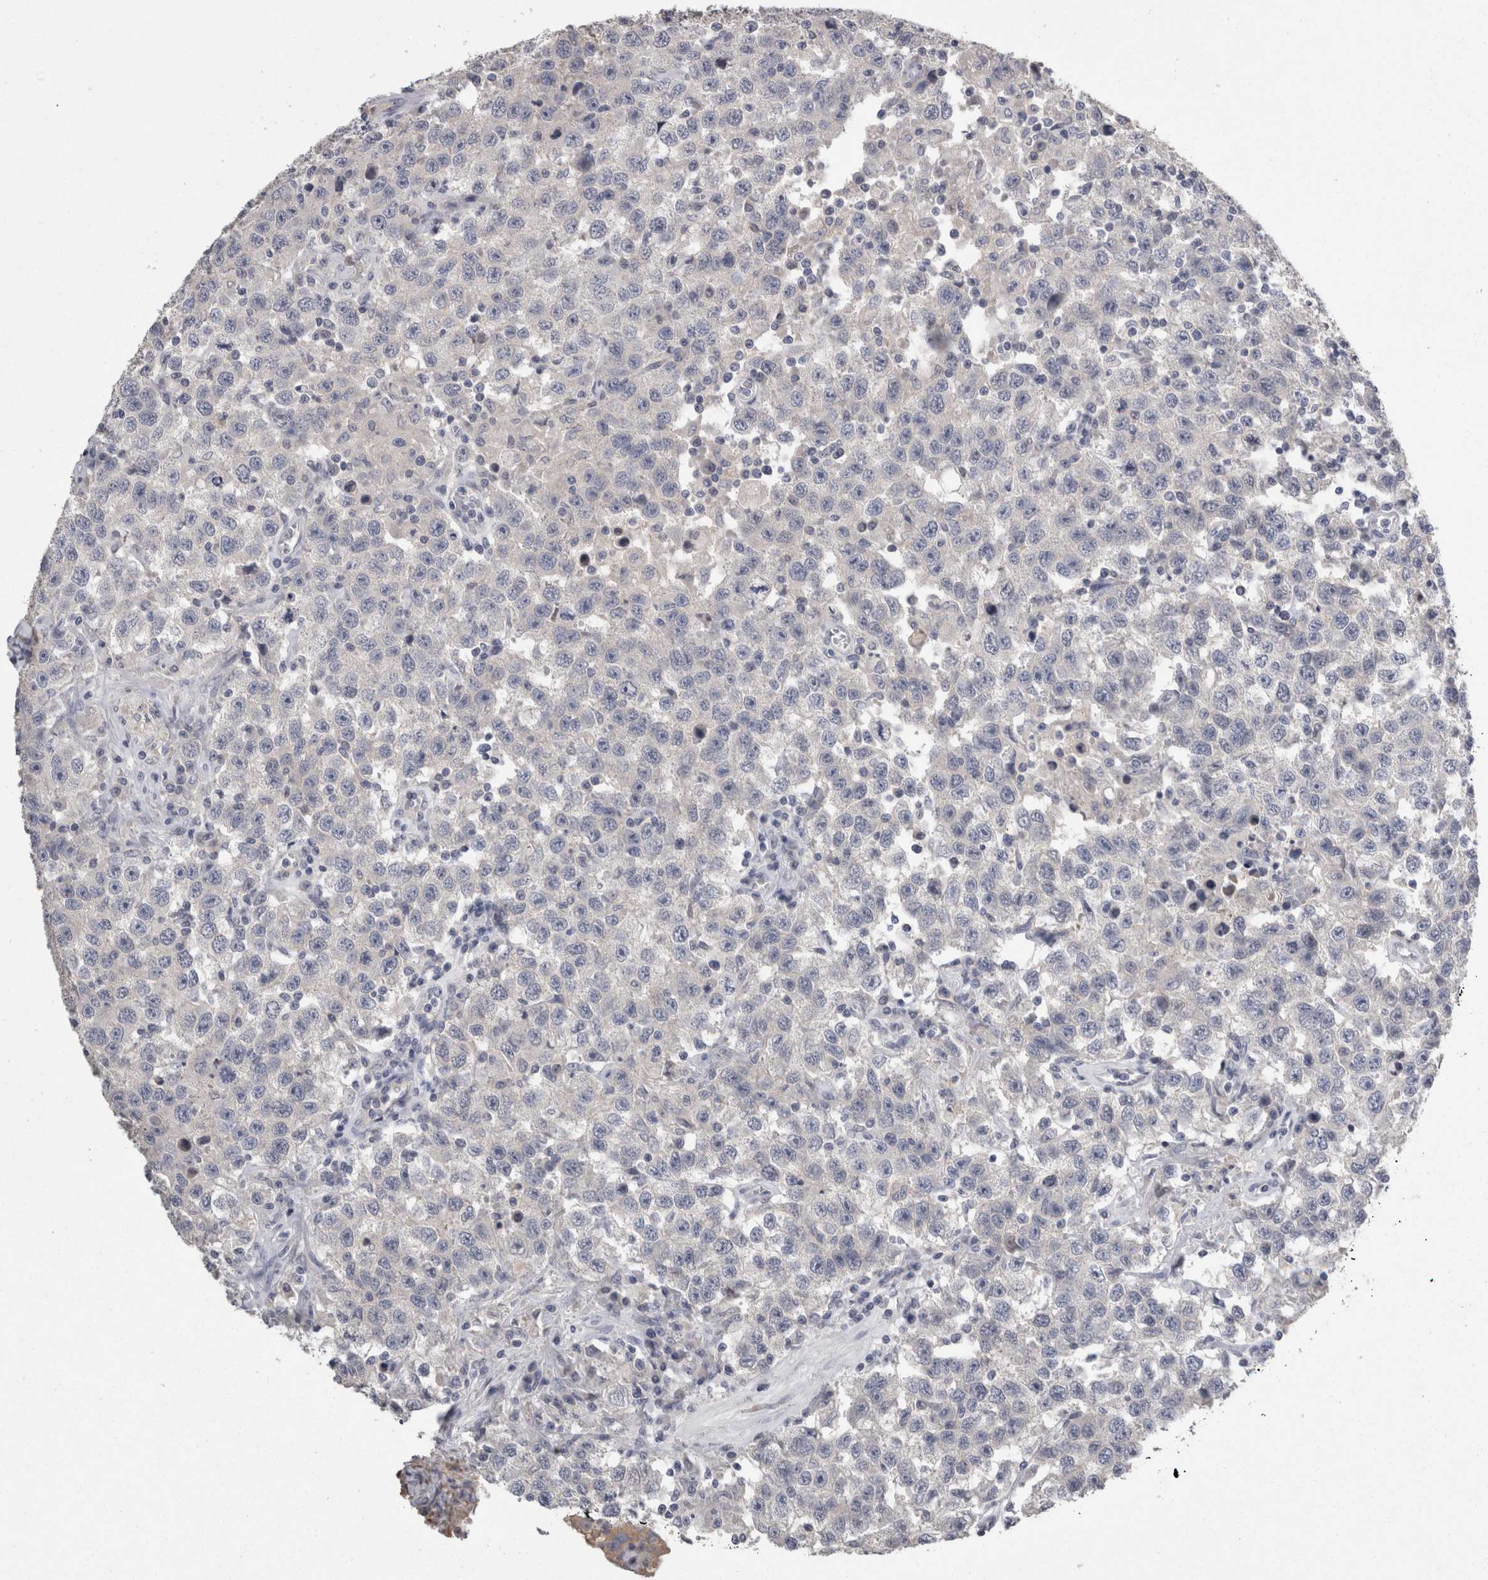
{"staining": {"intensity": "negative", "quantity": "none", "location": "none"}, "tissue": "testis cancer", "cell_type": "Tumor cells", "image_type": "cancer", "snomed": [{"axis": "morphology", "description": "Seminoma, NOS"}, {"axis": "topography", "description": "Testis"}], "caption": "A photomicrograph of seminoma (testis) stained for a protein displays no brown staining in tumor cells.", "gene": "TCAP", "patient": {"sex": "male", "age": 41}}